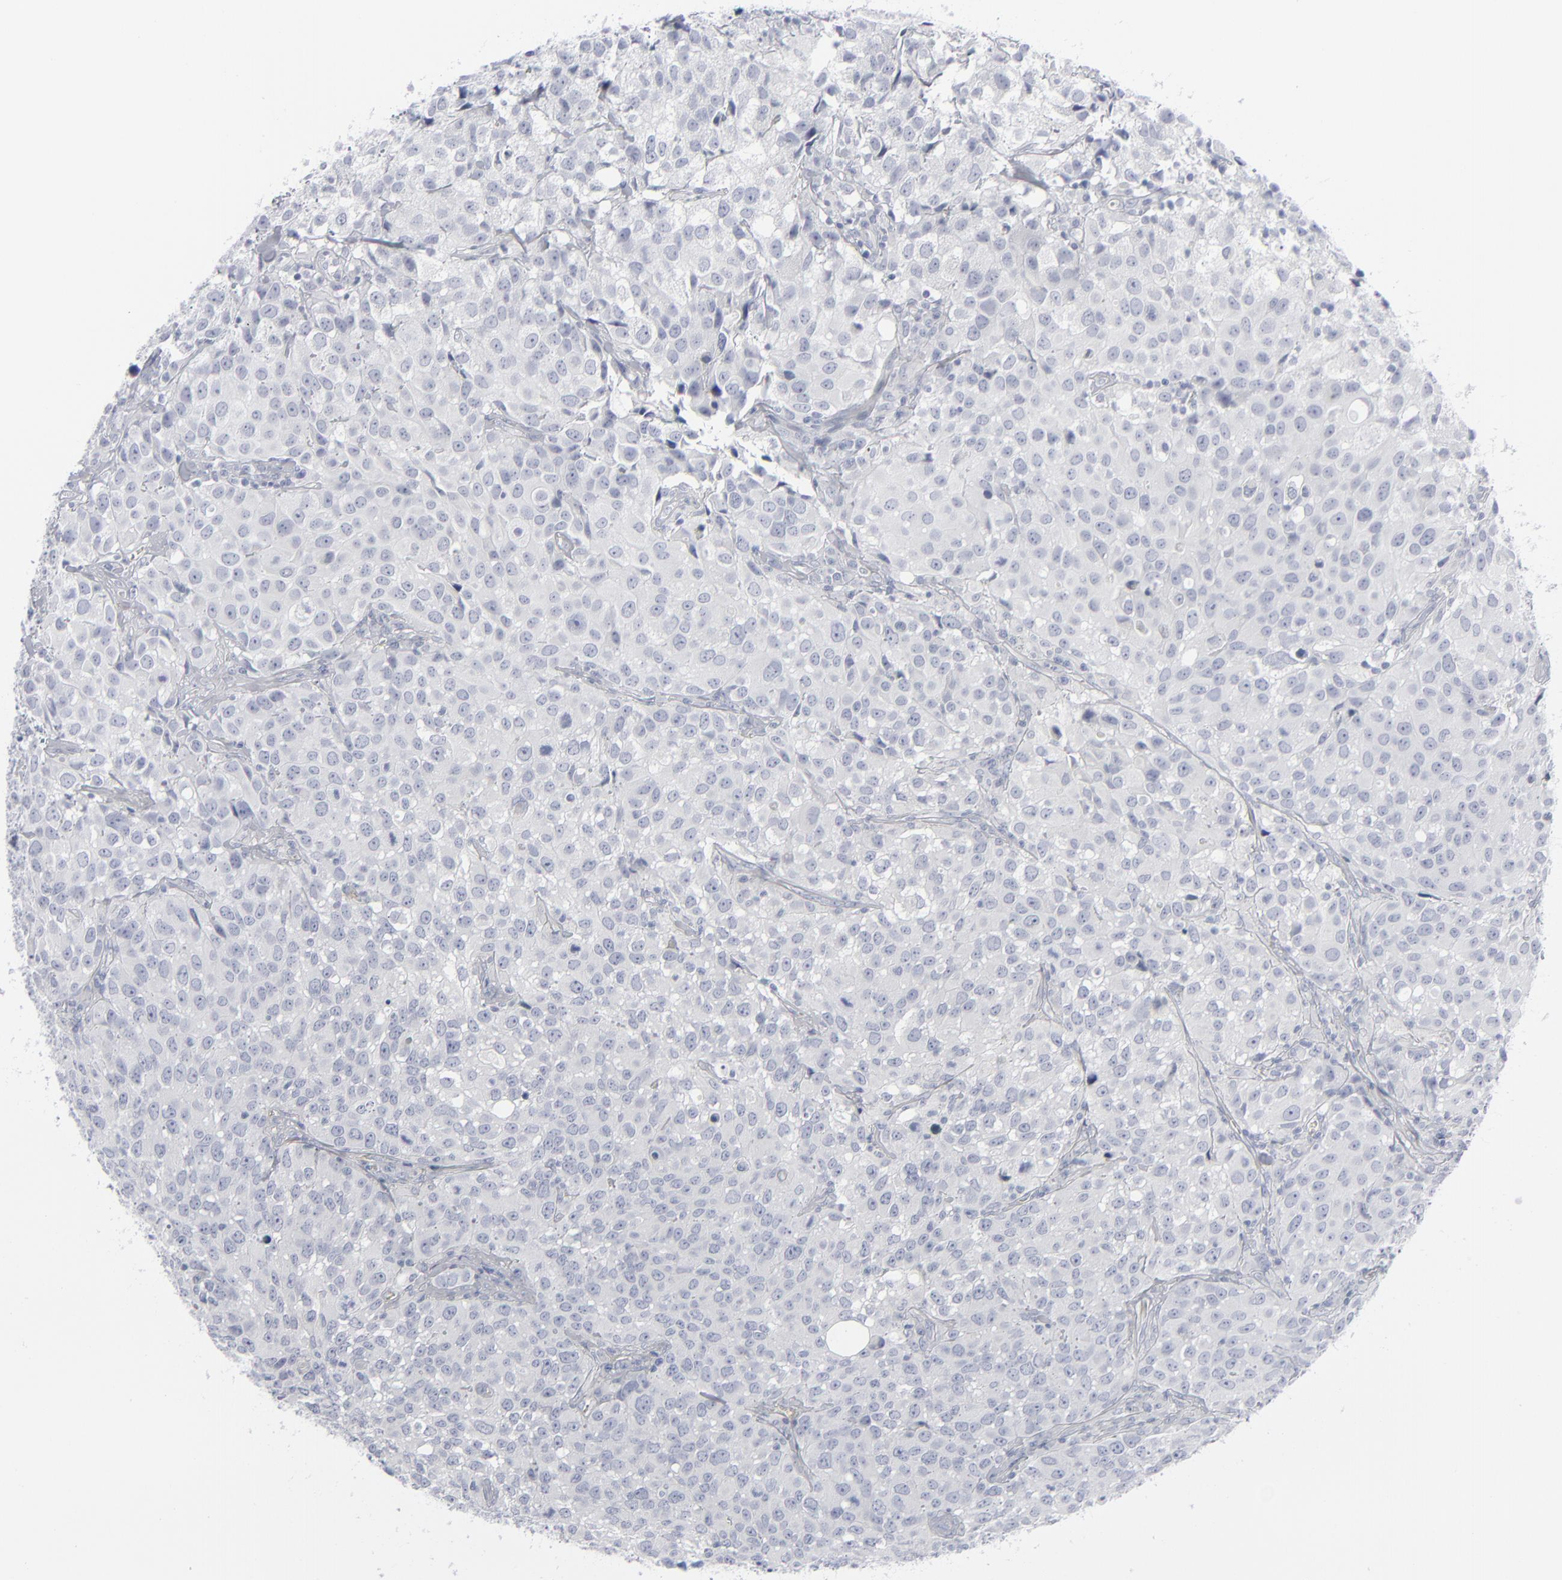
{"staining": {"intensity": "negative", "quantity": "none", "location": "none"}, "tissue": "urothelial cancer", "cell_type": "Tumor cells", "image_type": "cancer", "snomed": [{"axis": "morphology", "description": "Urothelial carcinoma, High grade"}, {"axis": "topography", "description": "Urinary bladder"}], "caption": "IHC histopathology image of urothelial cancer stained for a protein (brown), which reveals no expression in tumor cells. (Stains: DAB (3,3'-diaminobenzidine) immunohistochemistry with hematoxylin counter stain, Microscopy: brightfield microscopy at high magnification).", "gene": "MSLN", "patient": {"sex": "female", "age": 75}}